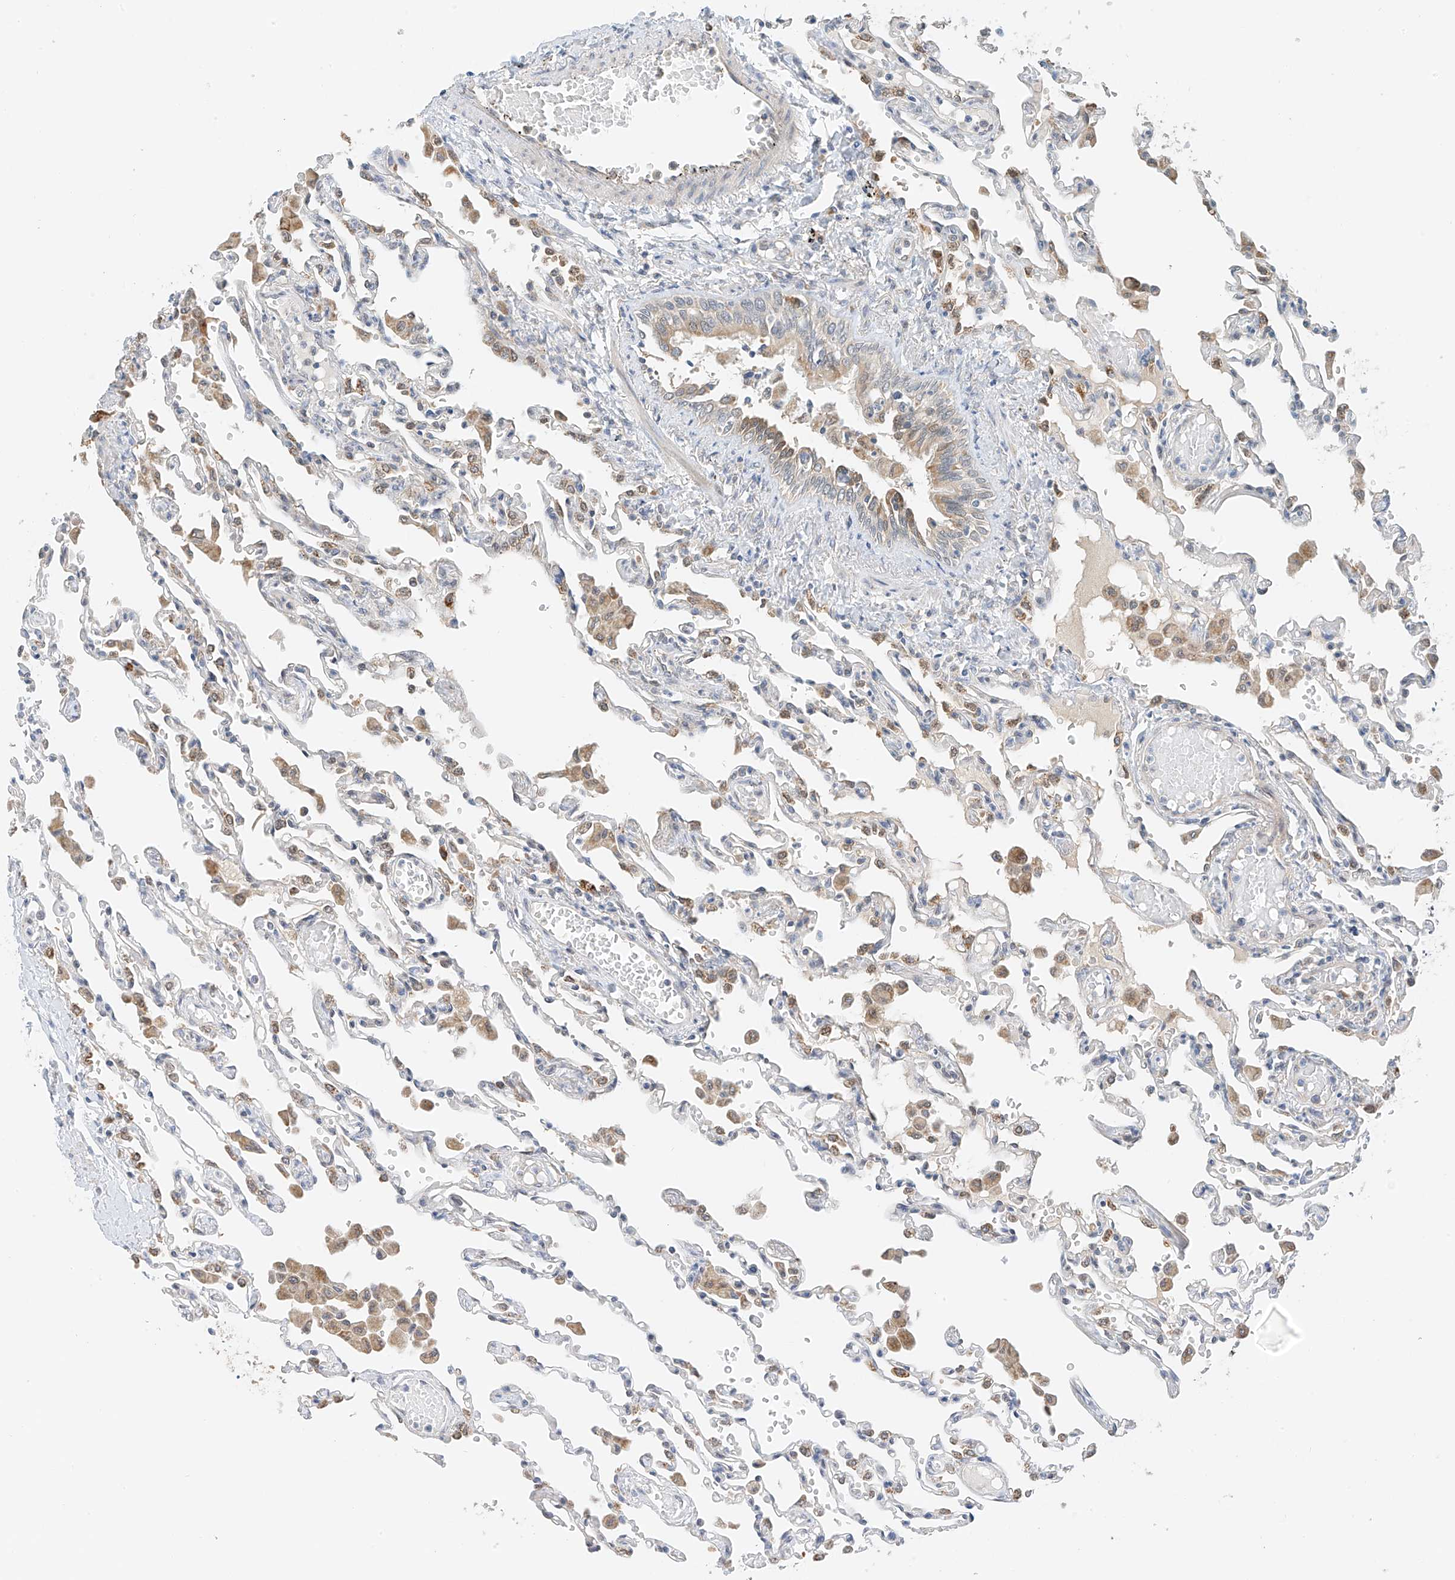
{"staining": {"intensity": "moderate", "quantity": "<25%", "location": "cytoplasmic/membranous"}, "tissue": "lung", "cell_type": "Alveolar cells", "image_type": "normal", "snomed": [{"axis": "morphology", "description": "Normal tissue, NOS"}, {"axis": "topography", "description": "Bronchus"}, {"axis": "topography", "description": "Lung"}], "caption": "This image demonstrates normal lung stained with immunohistochemistry to label a protein in brown. The cytoplasmic/membranous of alveolar cells show moderate positivity for the protein. Nuclei are counter-stained blue.", "gene": "PPA2", "patient": {"sex": "female", "age": 49}}